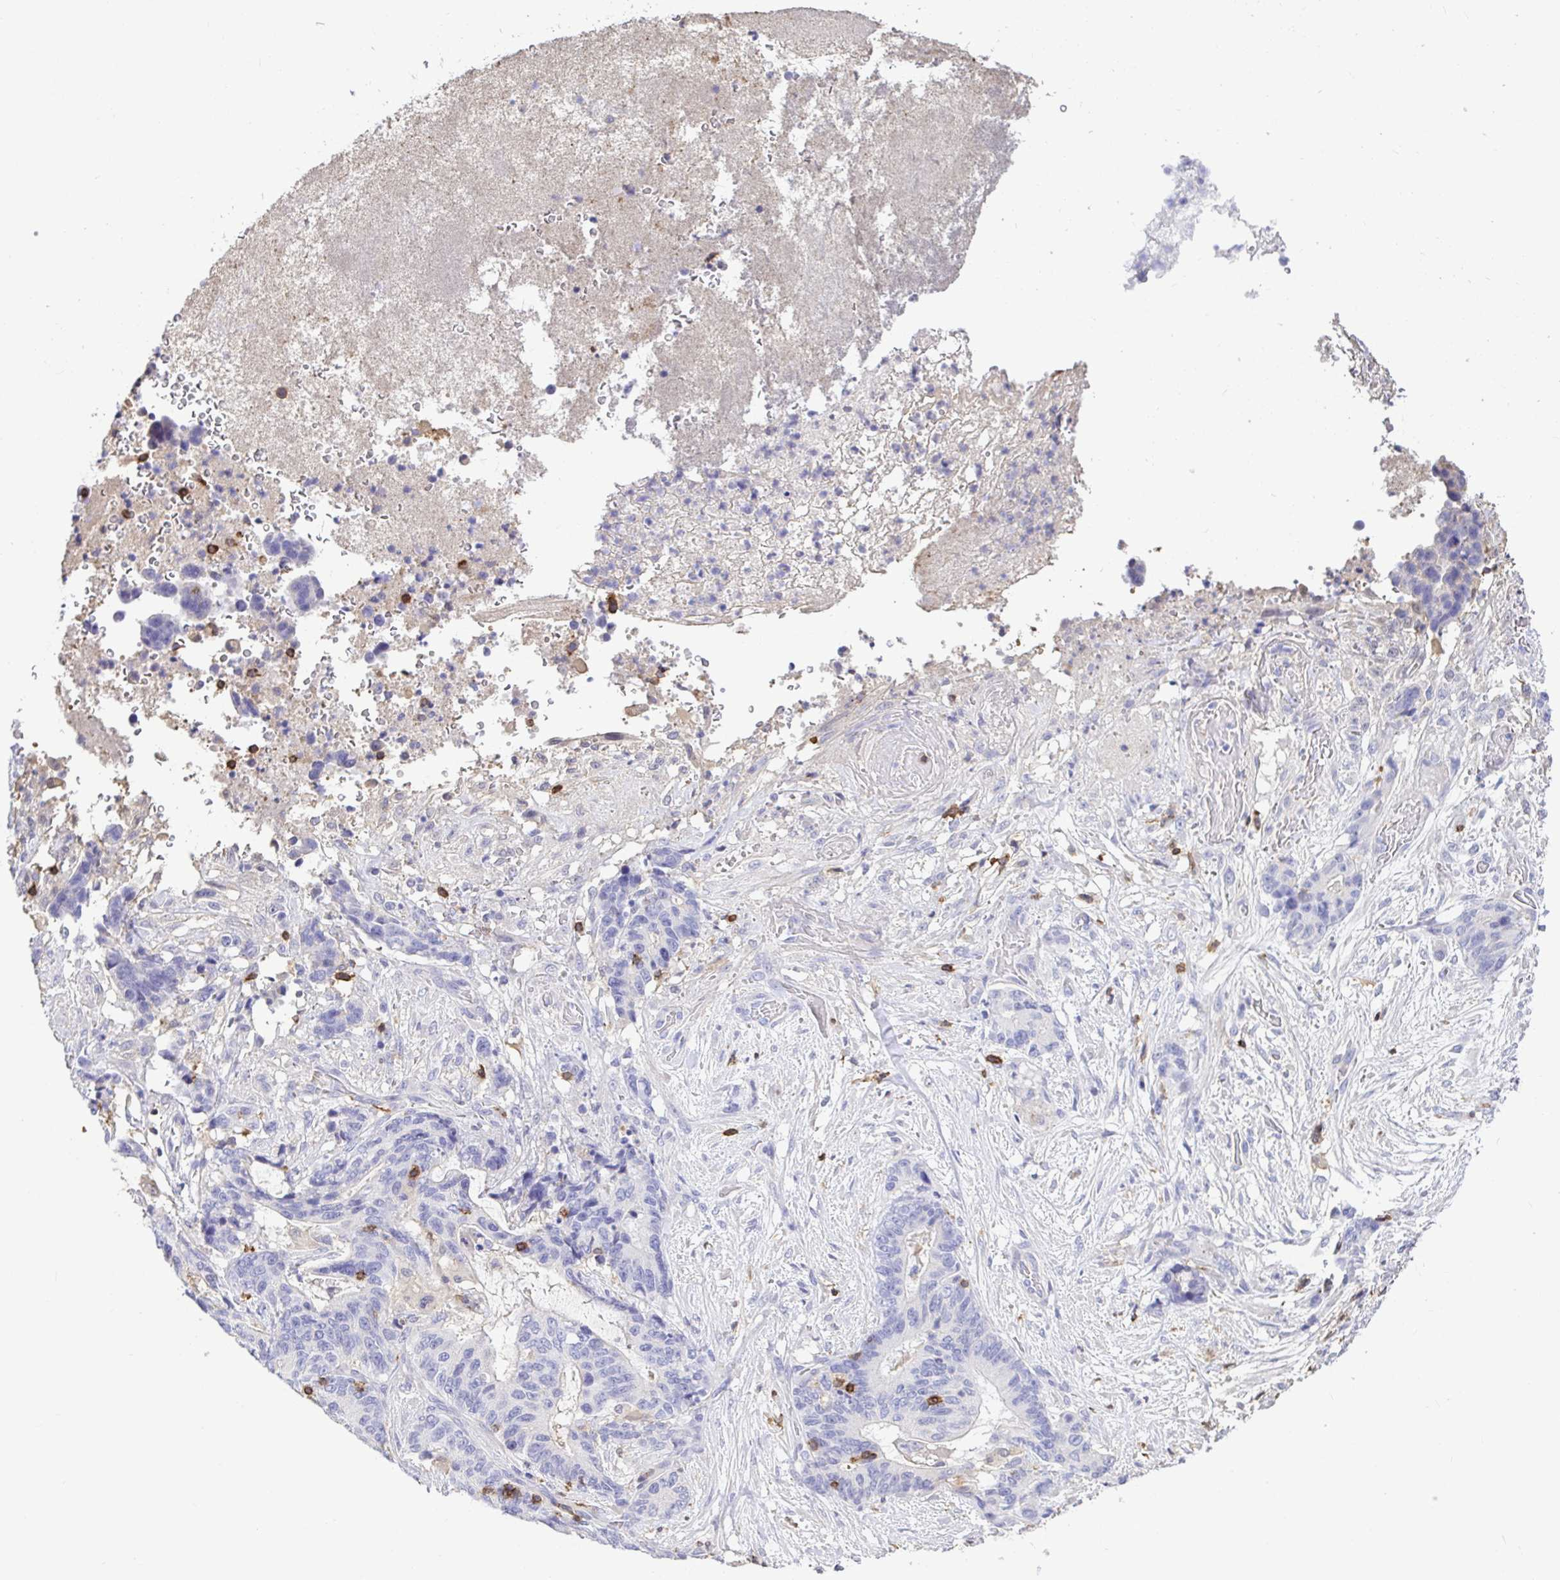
{"staining": {"intensity": "negative", "quantity": "none", "location": "none"}, "tissue": "stomach cancer", "cell_type": "Tumor cells", "image_type": "cancer", "snomed": [{"axis": "morphology", "description": "Normal tissue, NOS"}, {"axis": "morphology", "description": "Adenocarcinoma, NOS"}, {"axis": "topography", "description": "Stomach"}], "caption": "This is an immunohistochemistry micrograph of human stomach cancer. There is no expression in tumor cells.", "gene": "SKAP1", "patient": {"sex": "female", "age": 64}}